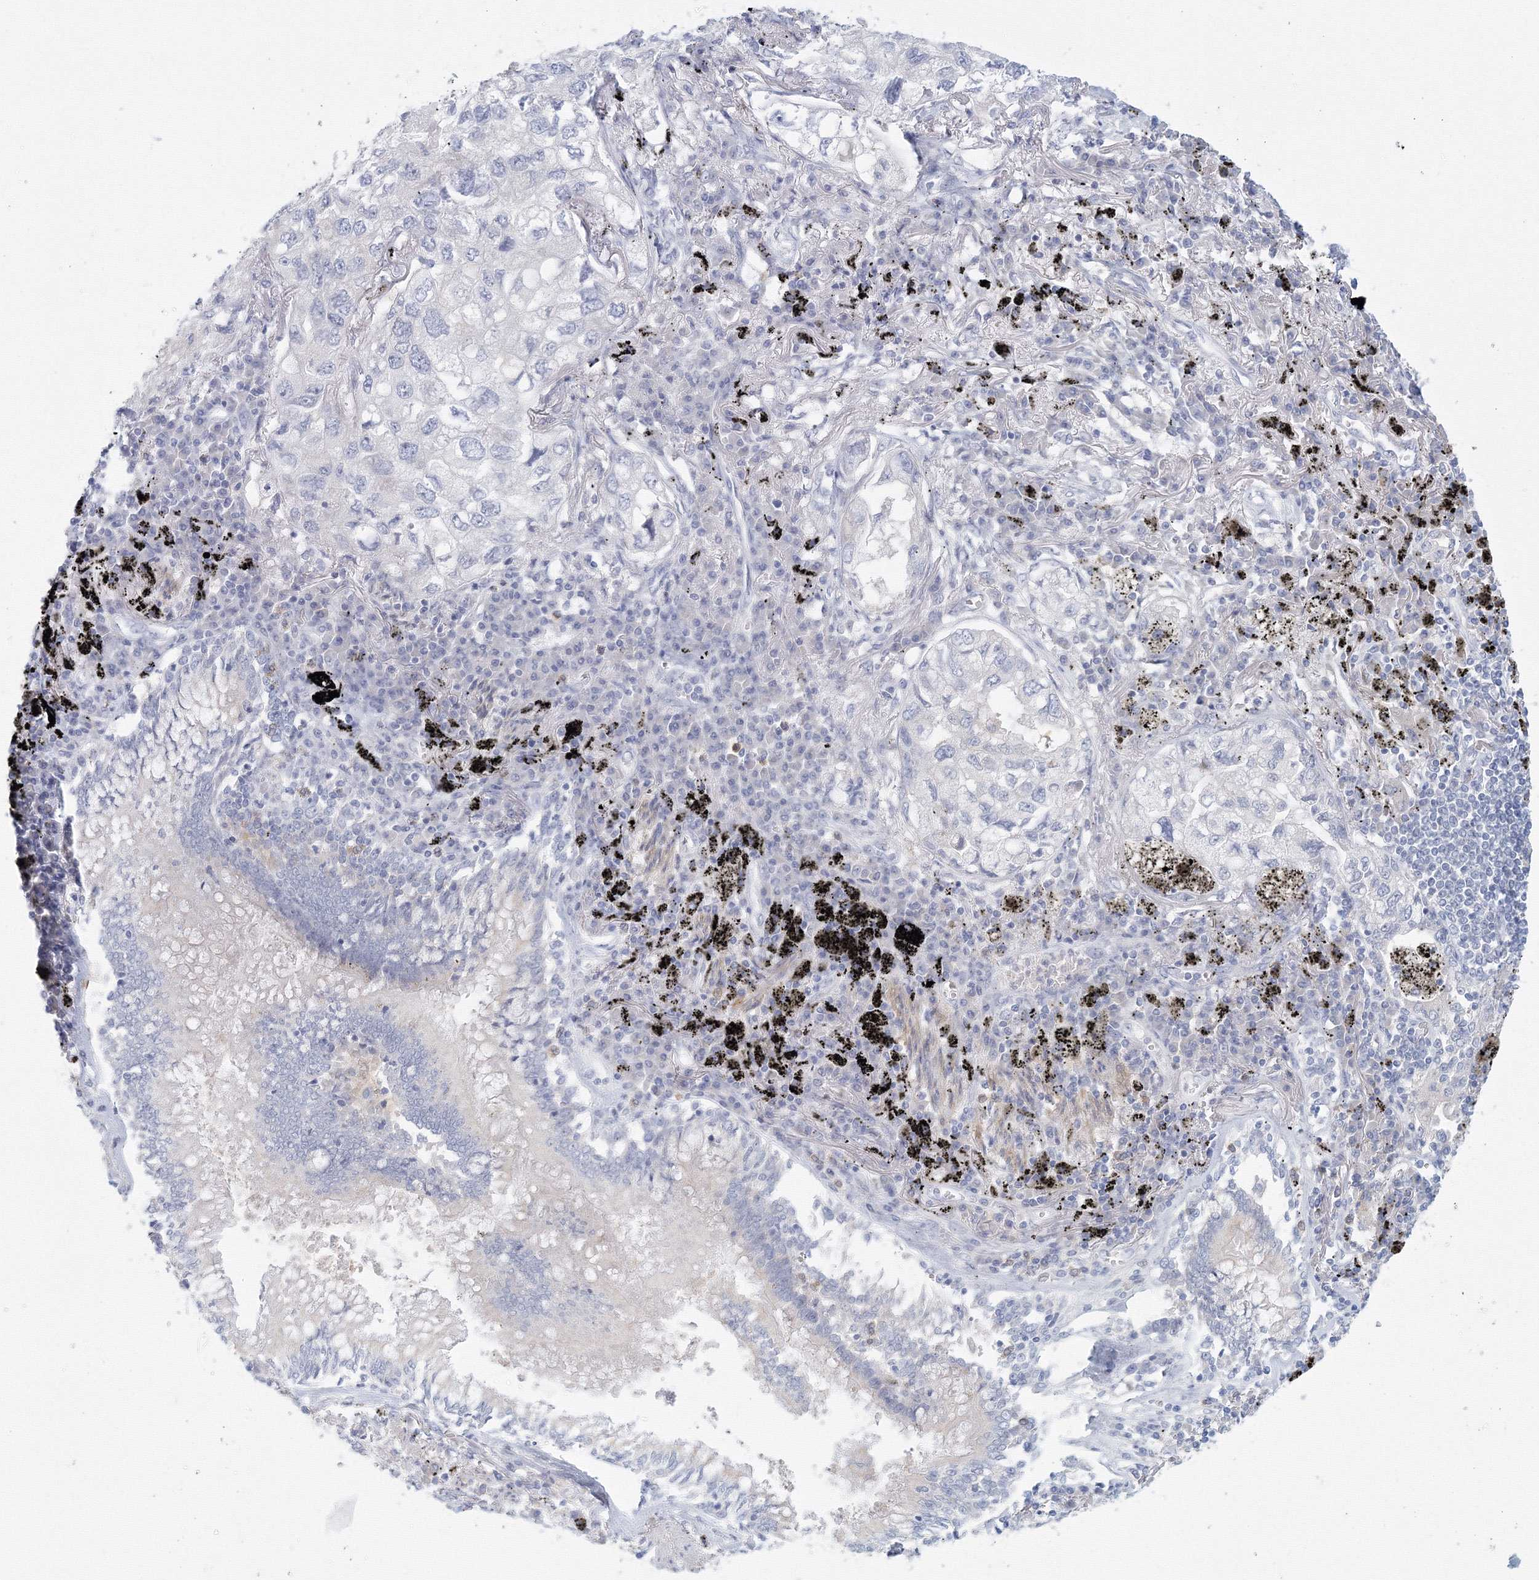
{"staining": {"intensity": "negative", "quantity": "none", "location": "none"}, "tissue": "lung cancer", "cell_type": "Tumor cells", "image_type": "cancer", "snomed": [{"axis": "morphology", "description": "Adenocarcinoma, NOS"}, {"axis": "topography", "description": "Lung"}], "caption": "Lung cancer was stained to show a protein in brown. There is no significant expression in tumor cells.", "gene": "TACC2", "patient": {"sex": "male", "age": 65}}